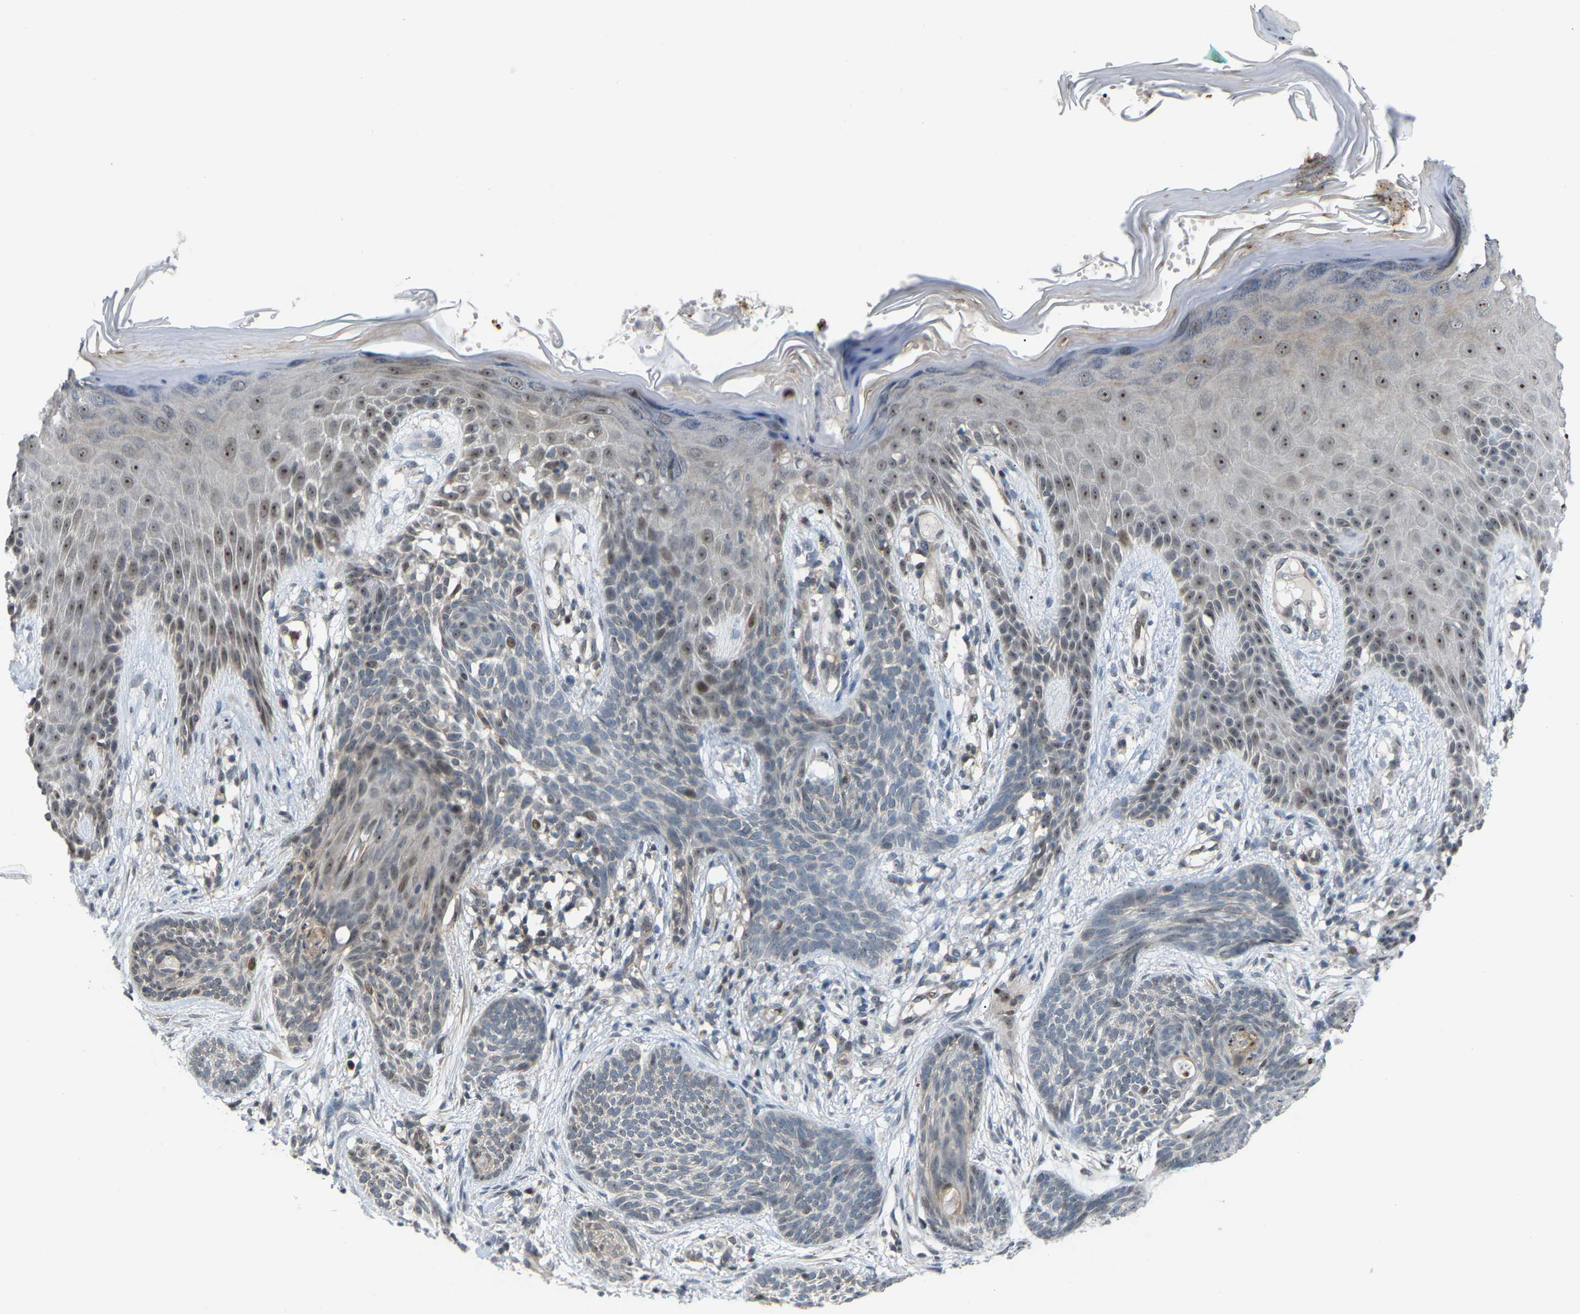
{"staining": {"intensity": "negative", "quantity": "none", "location": "none"}, "tissue": "skin cancer", "cell_type": "Tumor cells", "image_type": "cancer", "snomed": [{"axis": "morphology", "description": "Basal cell carcinoma"}, {"axis": "topography", "description": "Skin"}], "caption": "Skin cancer (basal cell carcinoma) stained for a protein using IHC displays no positivity tumor cells.", "gene": "CROT", "patient": {"sex": "female", "age": 59}}